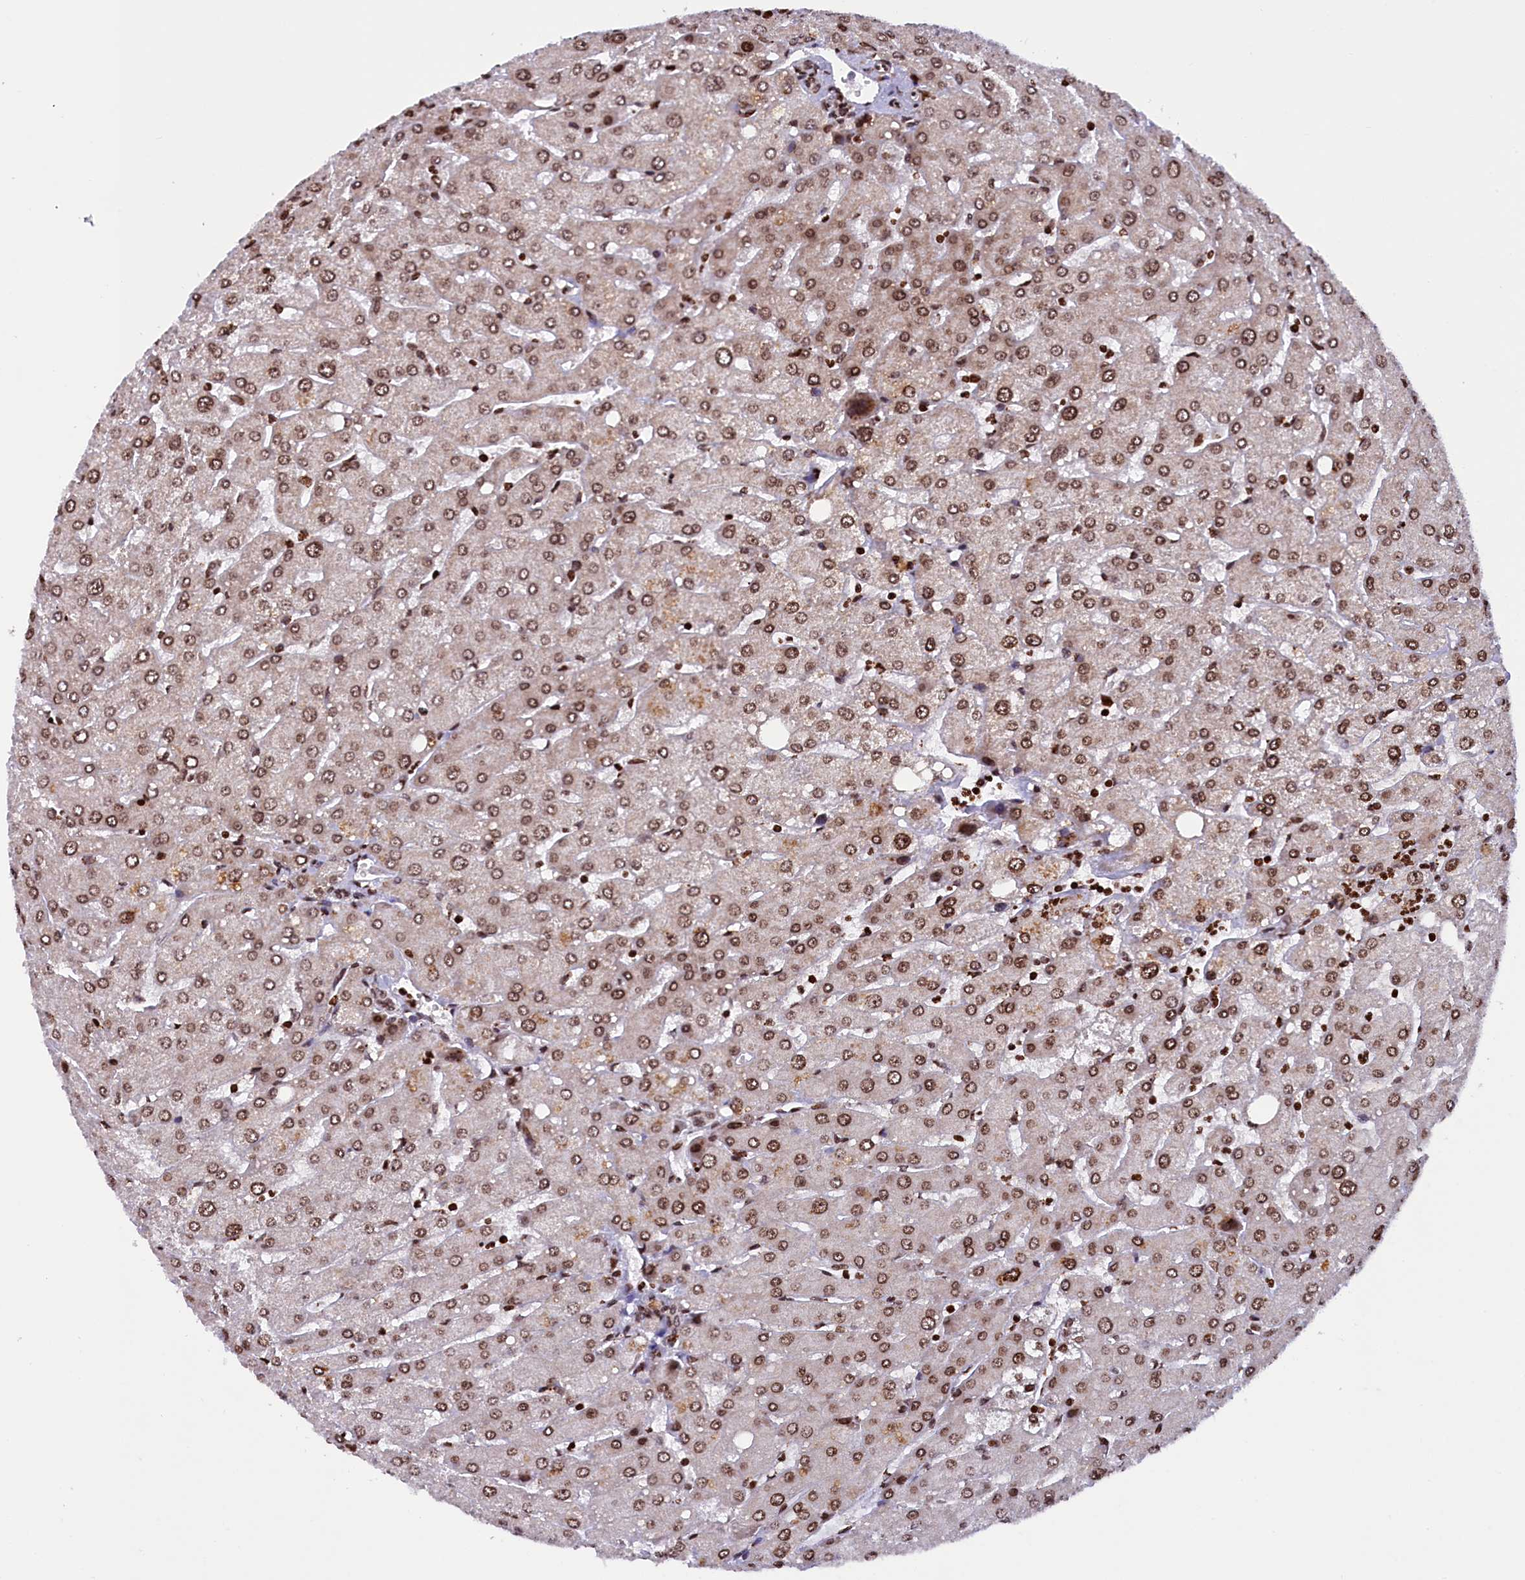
{"staining": {"intensity": "moderate", "quantity": ">75%", "location": "nuclear"}, "tissue": "liver", "cell_type": "Cholangiocytes", "image_type": "normal", "snomed": [{"axis": "morphology", "description": "Normal tissue, NOS"}, {"axis": "topography", "description": "Liver"}], "caption": "Moderate nuclear protein staining is identified in about >75% of cholangiocytes in liver. (DAB = brown stain, brightfield microscopy at high magnification).", "gene": "TIMM29", "patient": {"sex": "male", "age": 55}}